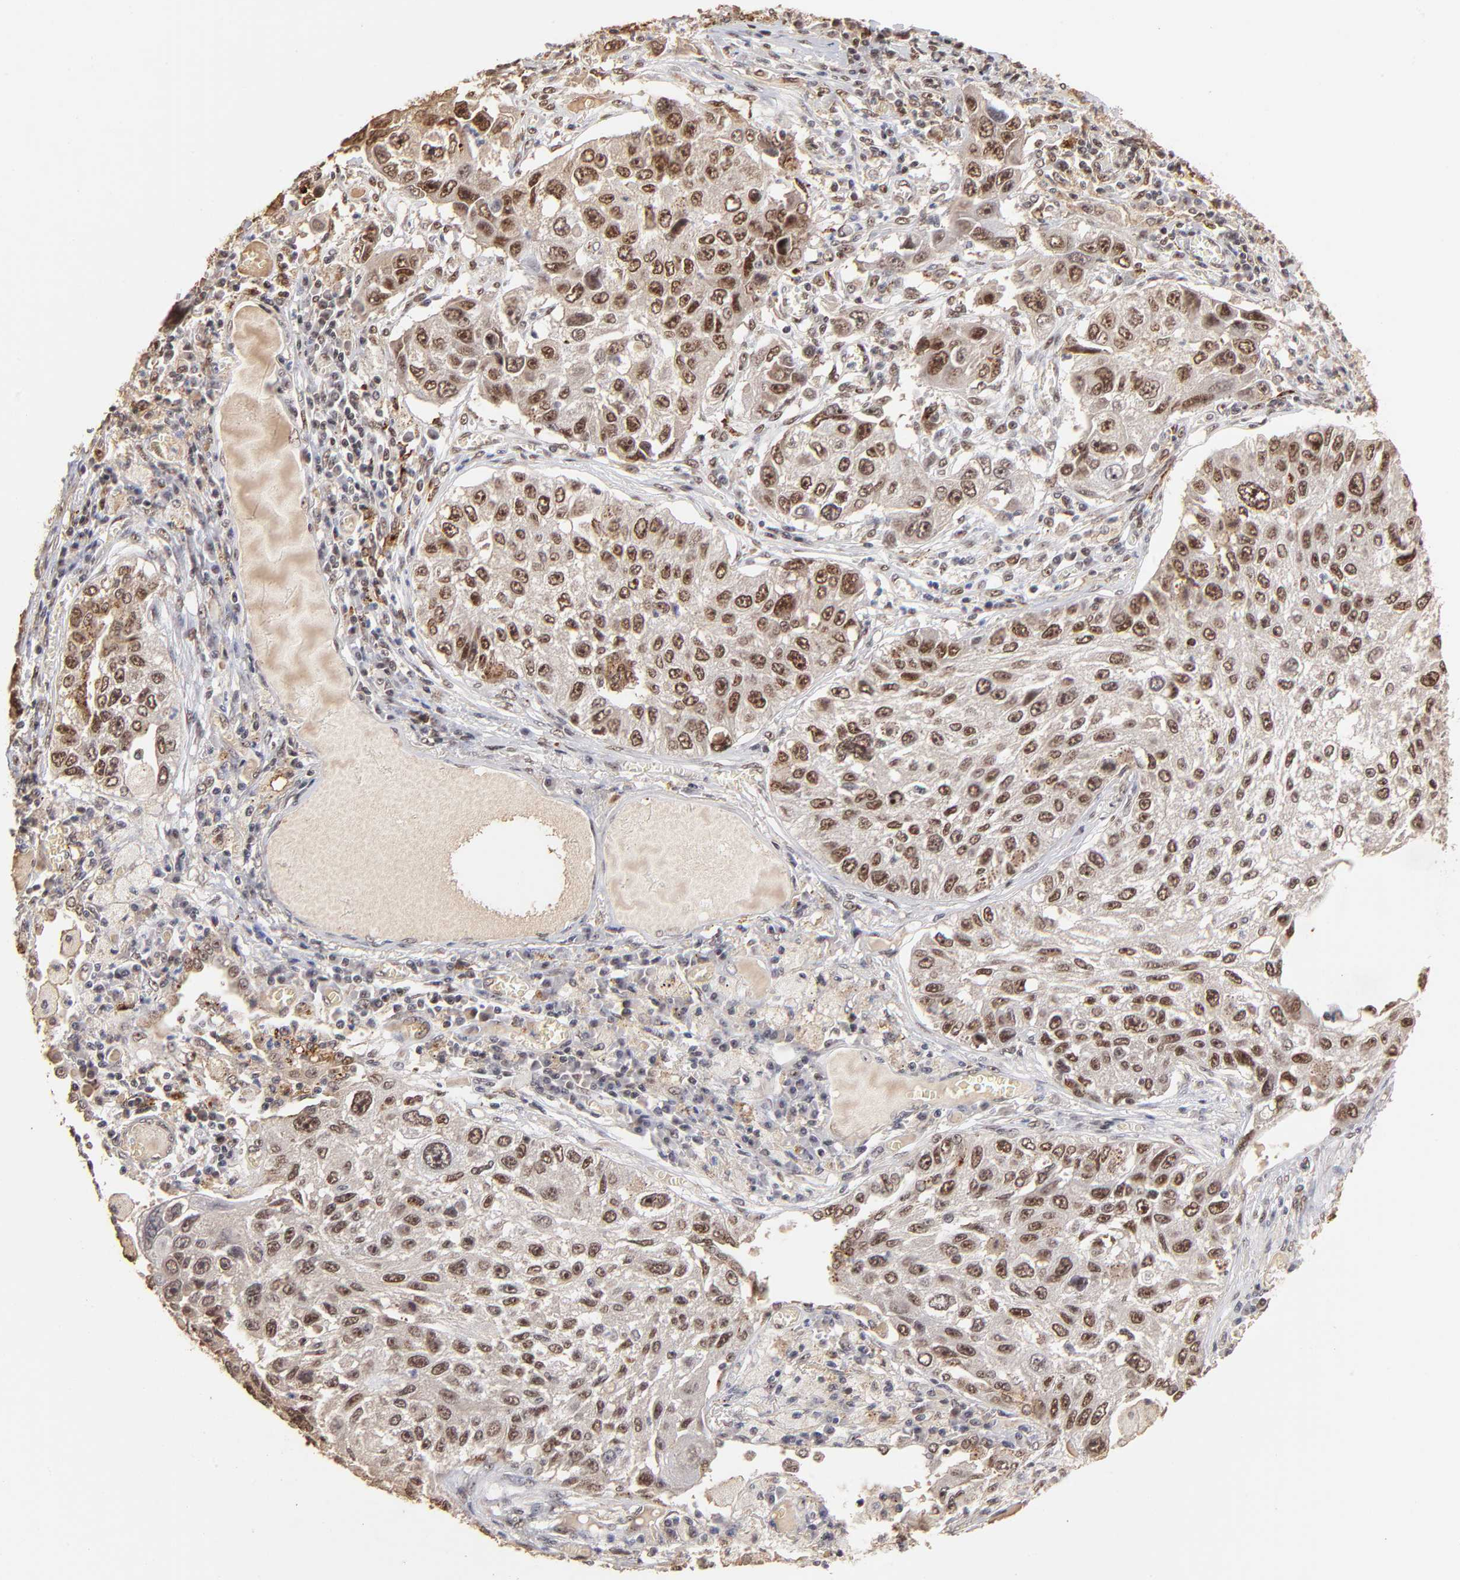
{"staining": {"intensity": "strong", "quantity": ">75%", "location": "cytoplasmic/membranous,nuclear"}, "tissue": "lung cancer", "cell_type": "Tumor cells", "image_type": "cancer", "snomed": [{"axis": "morphology", "description": "Squamous cell carcinoma, NOS"}, {"axis": "topography", "description": "Lung"}], "caption": "About >75% of tumor cells in human lung cancer display strong cytoplasmic/membranous and nuclear protein expression as visualized by brown immunohistochemical staining.", "gene": "ZNF146", "patient": {"sex": "male", "age": 71}}